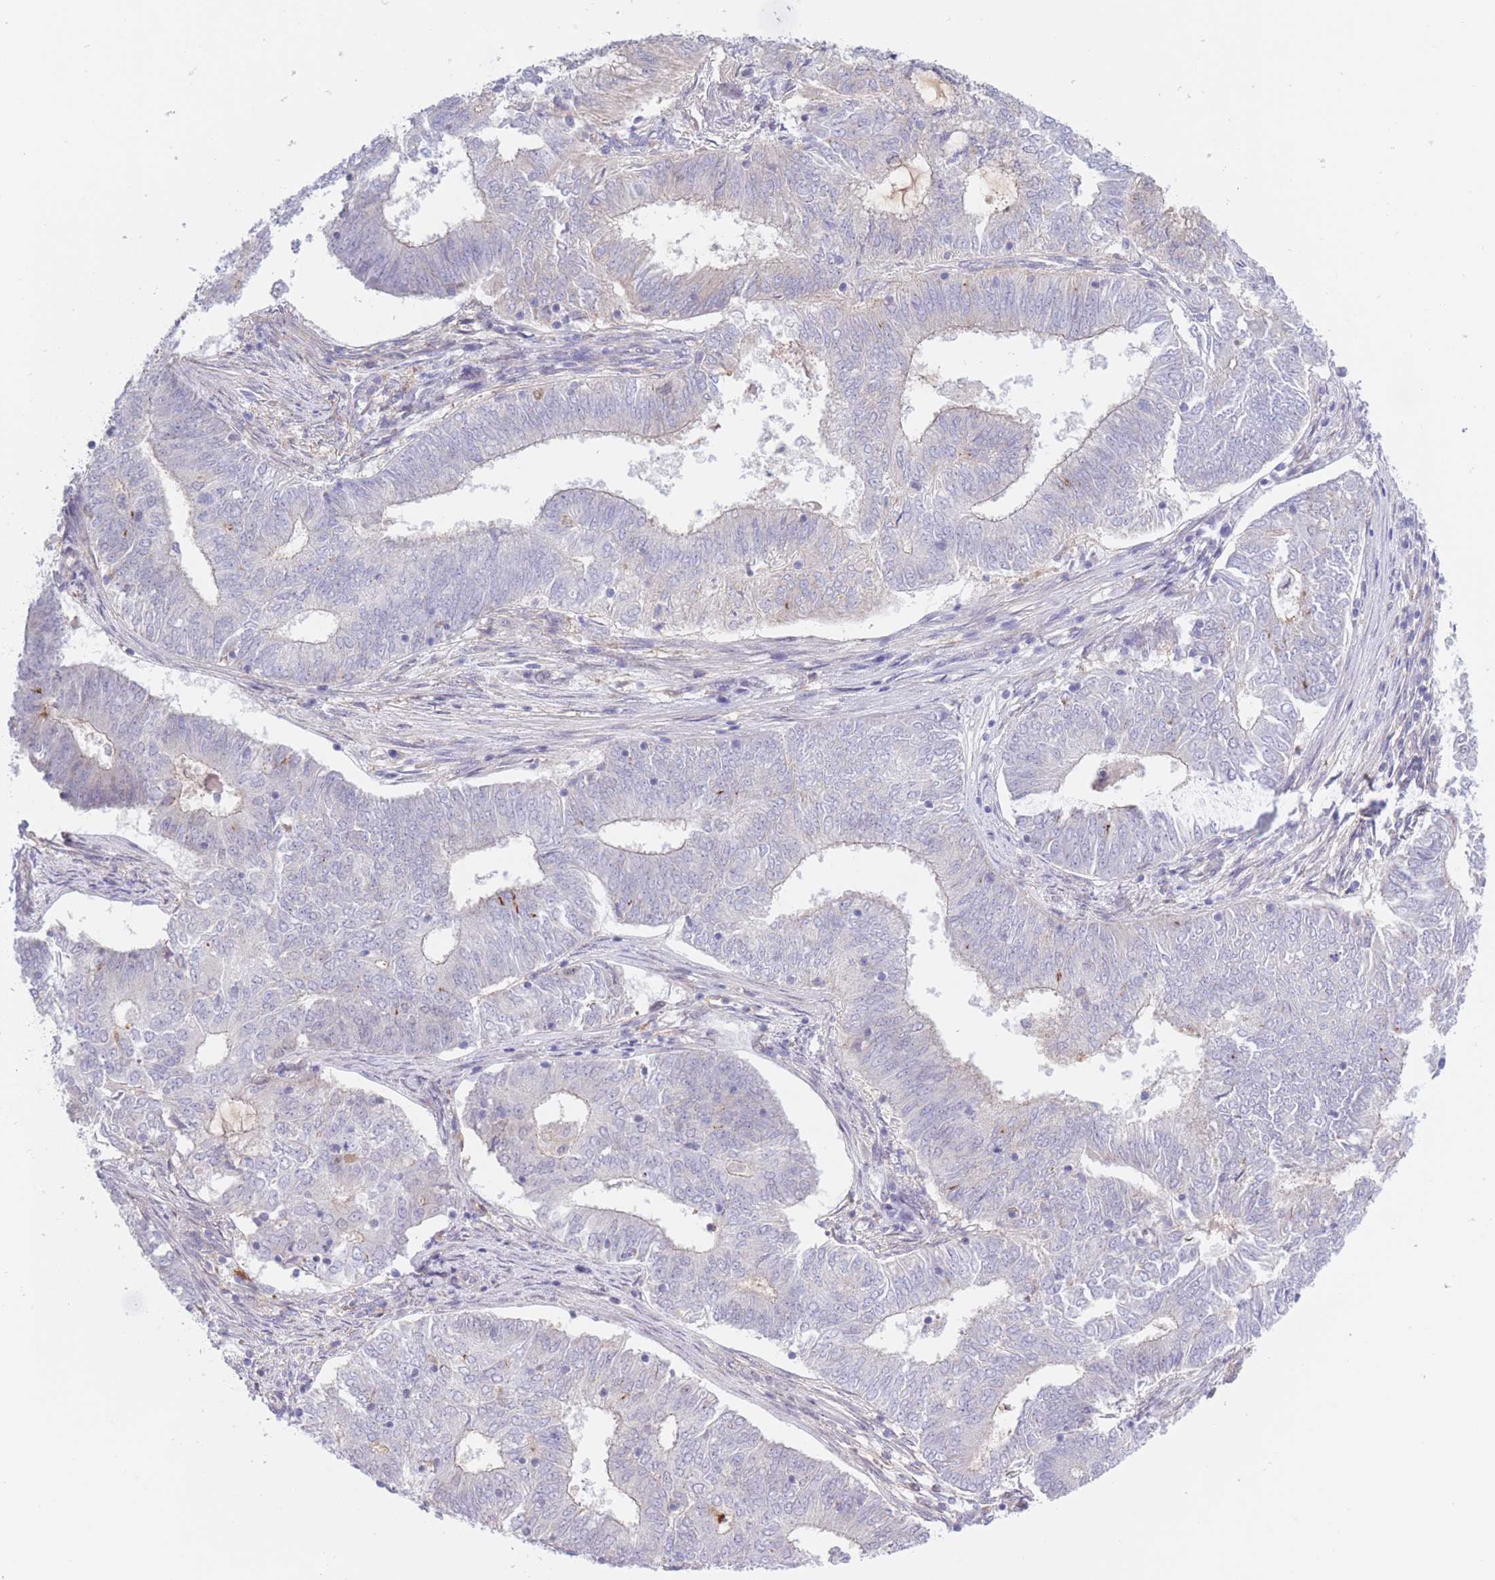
{"staining": {"intensity": "negative", "quantity": "none", "location": "none"}, "tissue": "endometrial cancer", "cell_type": "Tumor cells", "image_type": "cancer", "snomed": [{"axis": "morphology", "description": "Adenocarcinoma, NOS"}, {"axis": "topography", "description": "Endometrium"}], "caption": "IHC of human endometrial cancer (adenocarcinoma) reveals no expression in tumor cells.", "gene": "PODXL", "patient": {"sex": "female", "age": 62}}